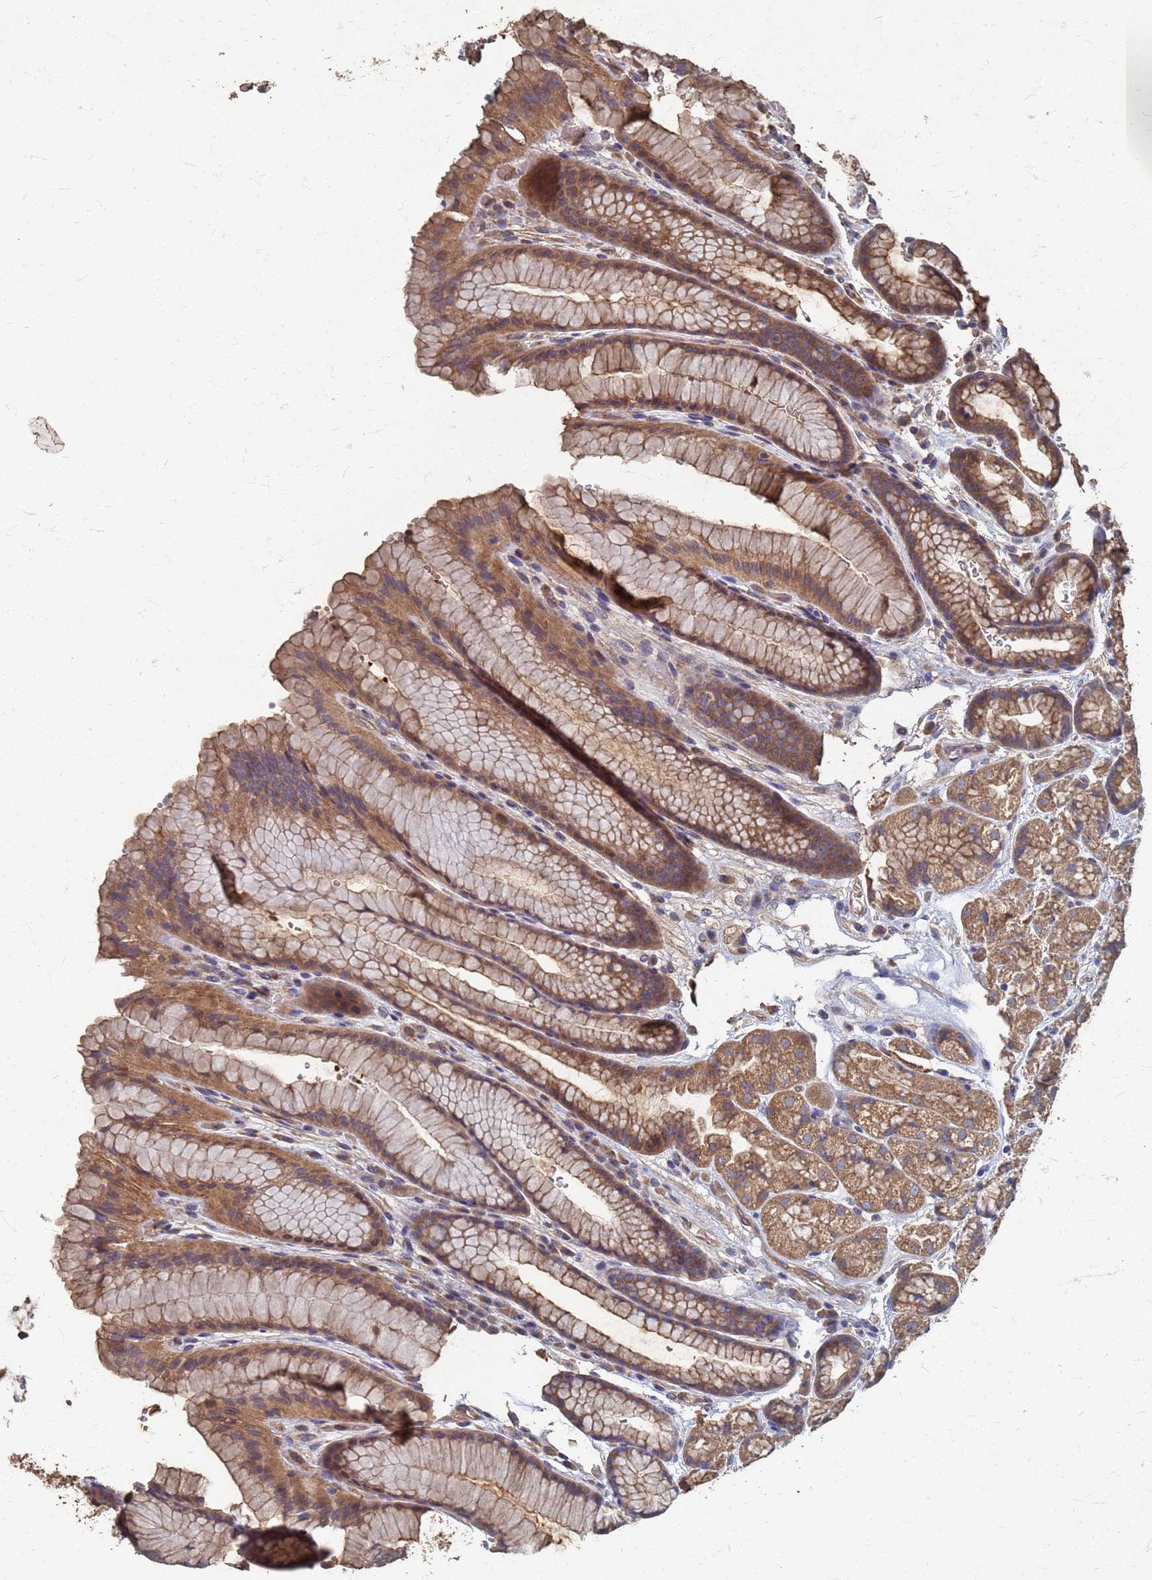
{"staining": {"intensity": "moderate", "quantity": ">75%", "location": "cytoplasmic/membranous"}, "tissue": "stomach", "cell_type": "Glandular cells", "image_type": "normal", "snomed": [{"axis": "morphology", "description": "Normal tissue, NOS"}, {"axis": "morphology", "description": "Adenocarcinoma, NOS"}, {"axis": "topography", "description": "Stomach"}], "caption": "High-power microscopy captured an IHC histopathology image of benign stomach, revealing moderate cytoplasmic/membranous staining in approximately >75% of glandular cells.", "gene": "DPH5", "patient": {"sex": "male", "age": 57}}